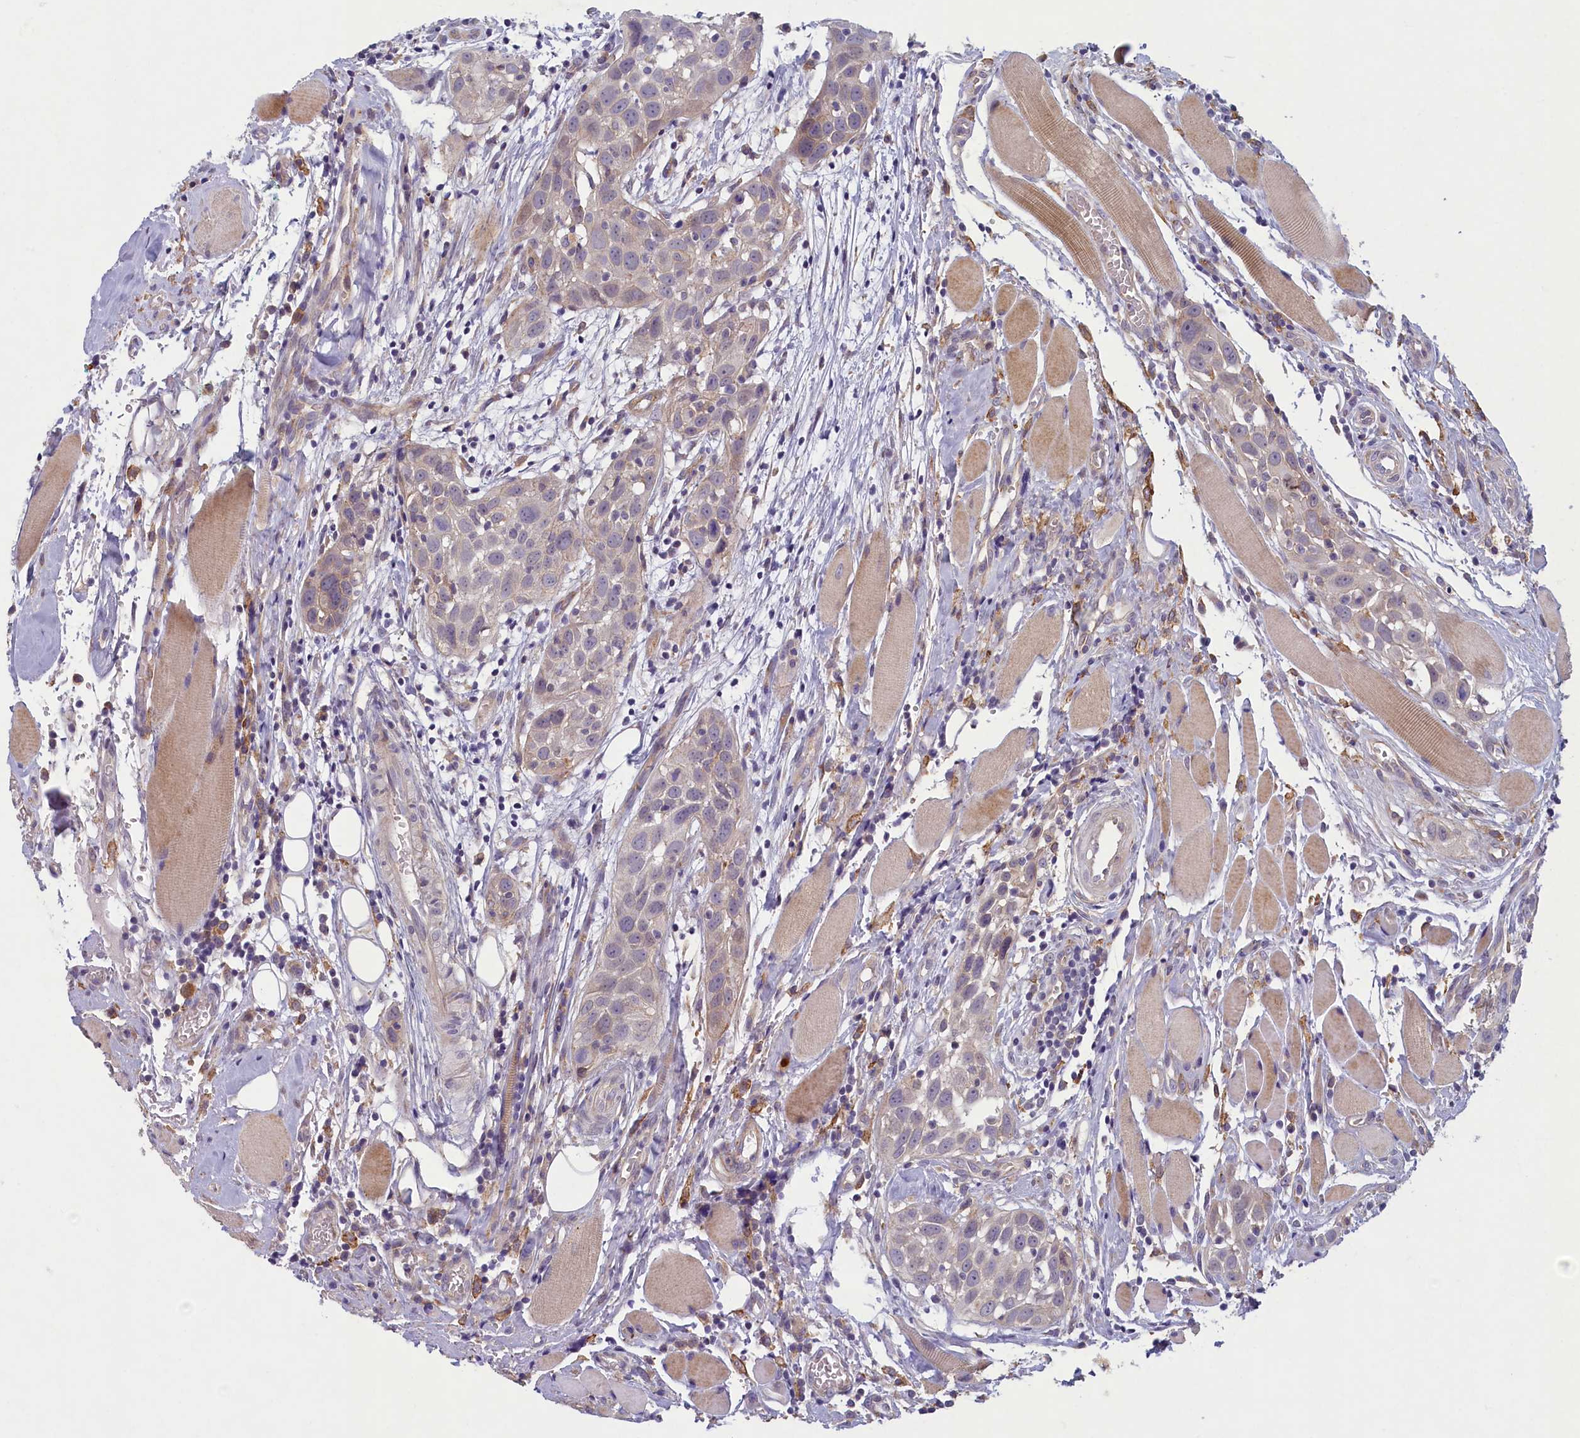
{"staining": {"intensity": "negative", "quantity": "none", "location": "none"}, "tissue": "head and neck cancer", "cell_type": "Tumor cells", "image_type": "cancer", "snomed": [{"axis": "morphology", "description": "Squamous cell carcinoma, NOS"}, {"axis": "topography", "description": "Oral tissue"}, {"axis": "topography", "description": "Head-Neck"}], "caption": "Human head and neck squamous cell carcinoma stained for a protein using immunohistochemistry displays no staining in tumor cells.", "gene": "PLEKHG6", "patient": {"sex": "female", "age": 50}}